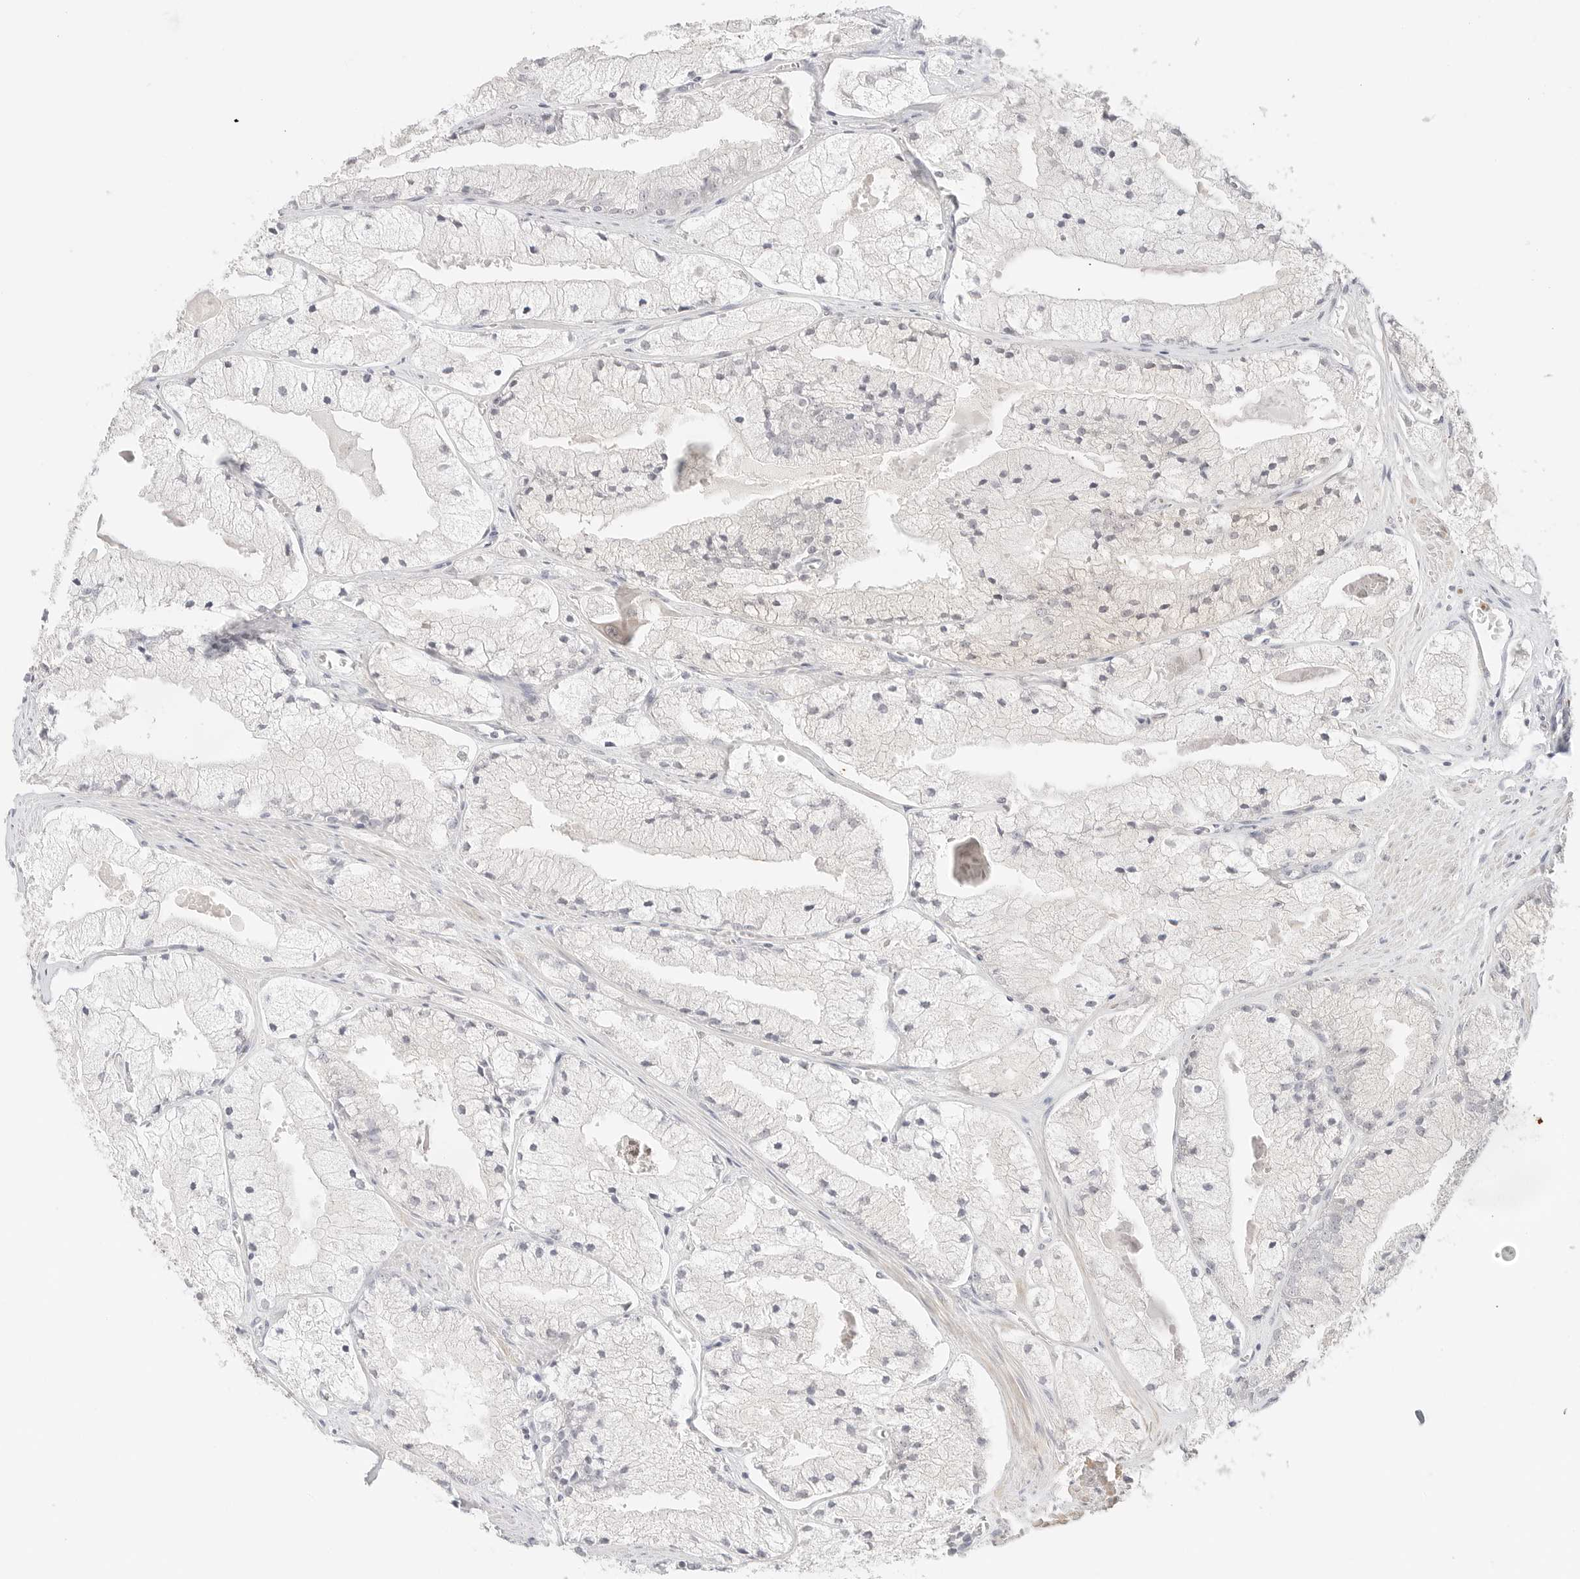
{"staining": {"intensity": "negative", "quantity": "none", "location": "none"}, "tissue": "prostate cancer", "cell_type": "Tumor cells", "image_type": "cancer", "snomed": [{"axis": "morphology", "description": "Adenocarcinoma, High grade"}, {"axis": "topography", "description": "Prostate"}], "caption": "Tumor cells are negative for brown protein staining in prostate cancer (adenocarcinoma (high-grade)). The staining is performed using DAB brown chromogen with nuclei counter-stained in using hematoxylin.", "gene": "GNAS", "patient": {"sex": "male", "age": 50}}